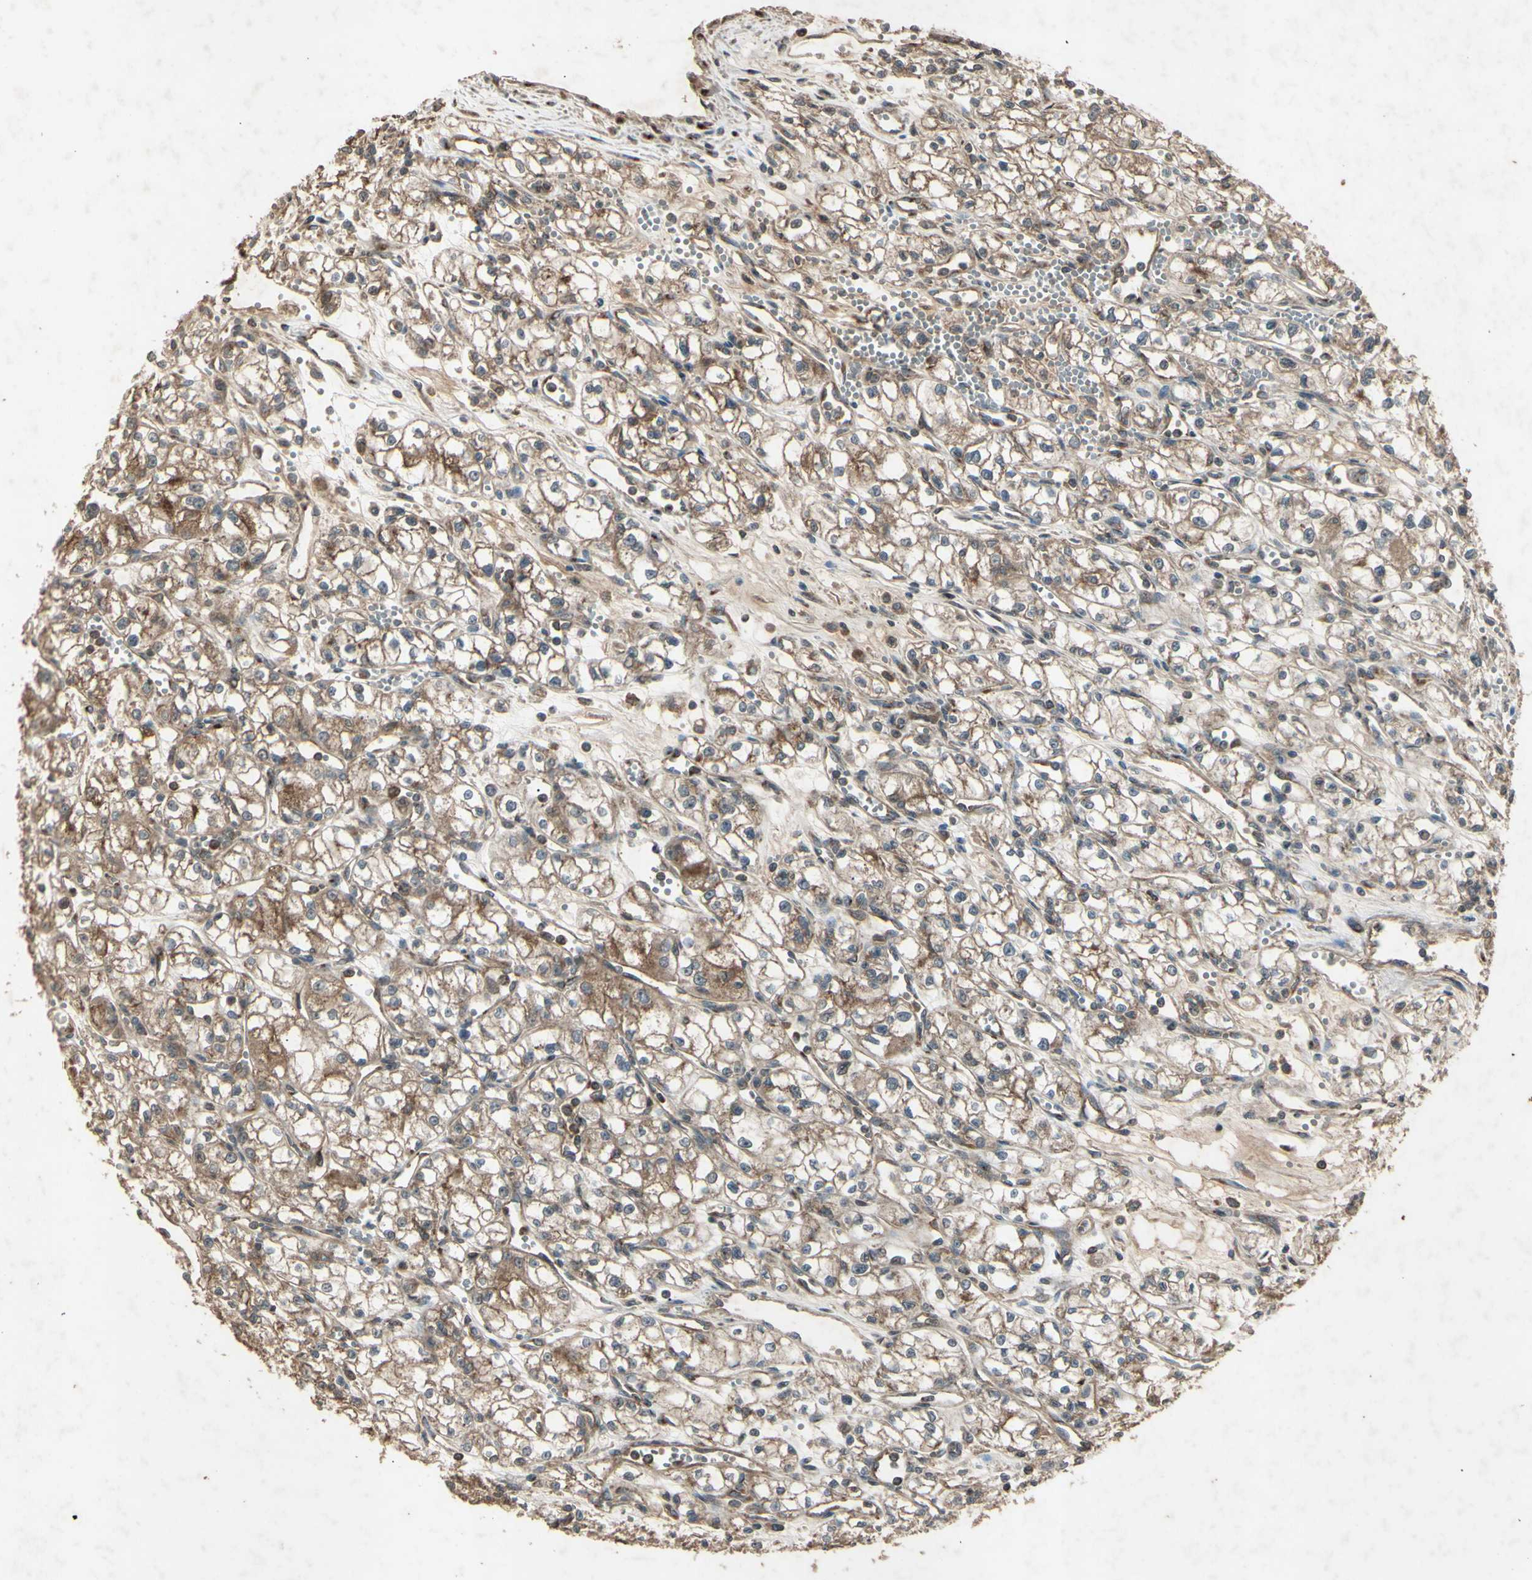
{"staining": {"intensity": "moderate", "quantity": ">75%", "location": "cytoplasmic/membranous"}, "tissue": "renal cancer", "cell_type": "Tumor cells", "image_type": "cancer", "snomed": [{"axis": "morphology", "description": "Normal tissue, NOS"}, {"axis": "morphology", "description": "Adenocarcinoma, NOS"}, {"axis": "topography", "description": "Kidney"}], "caption": "Protein staining by immunohistochemistry (IHC) displays moderate cytoplasmic/membranous positivity in about >75% of tumor cells in adenocarcinoma (renal).", "gene": "AP1G1", "patient": {"sex": "male", "age": 59}}